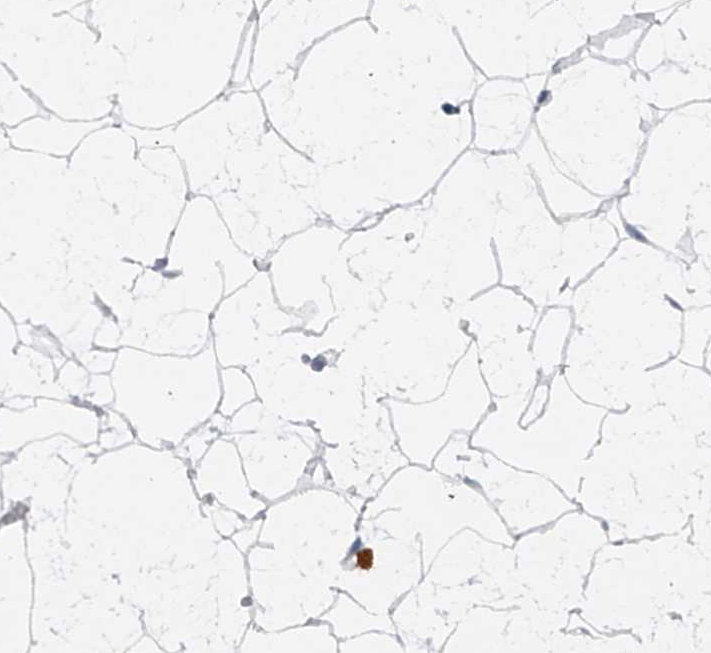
{"staining": {"intensity": "negative", "quantity": "none", "location": "none"}, "tissue": "adipose tissue", "cell_type": "Adipocytes", "image_type": "normal", "snomed": [{"axis": "morphology", "description": "Normal tissue, NOS"}, {"axis": "topography", "description": "Breast"}], "caption": "This is a photomicrograph of IHC staining of unremarkable adipose tissue, which shows no expression in adipocytes. (DAB (3,3'-diaminobenzidine) IHC with hematoxylin counter stain).", "gene": "RNF5", "patient": {"sex": "female", "age": 23}}